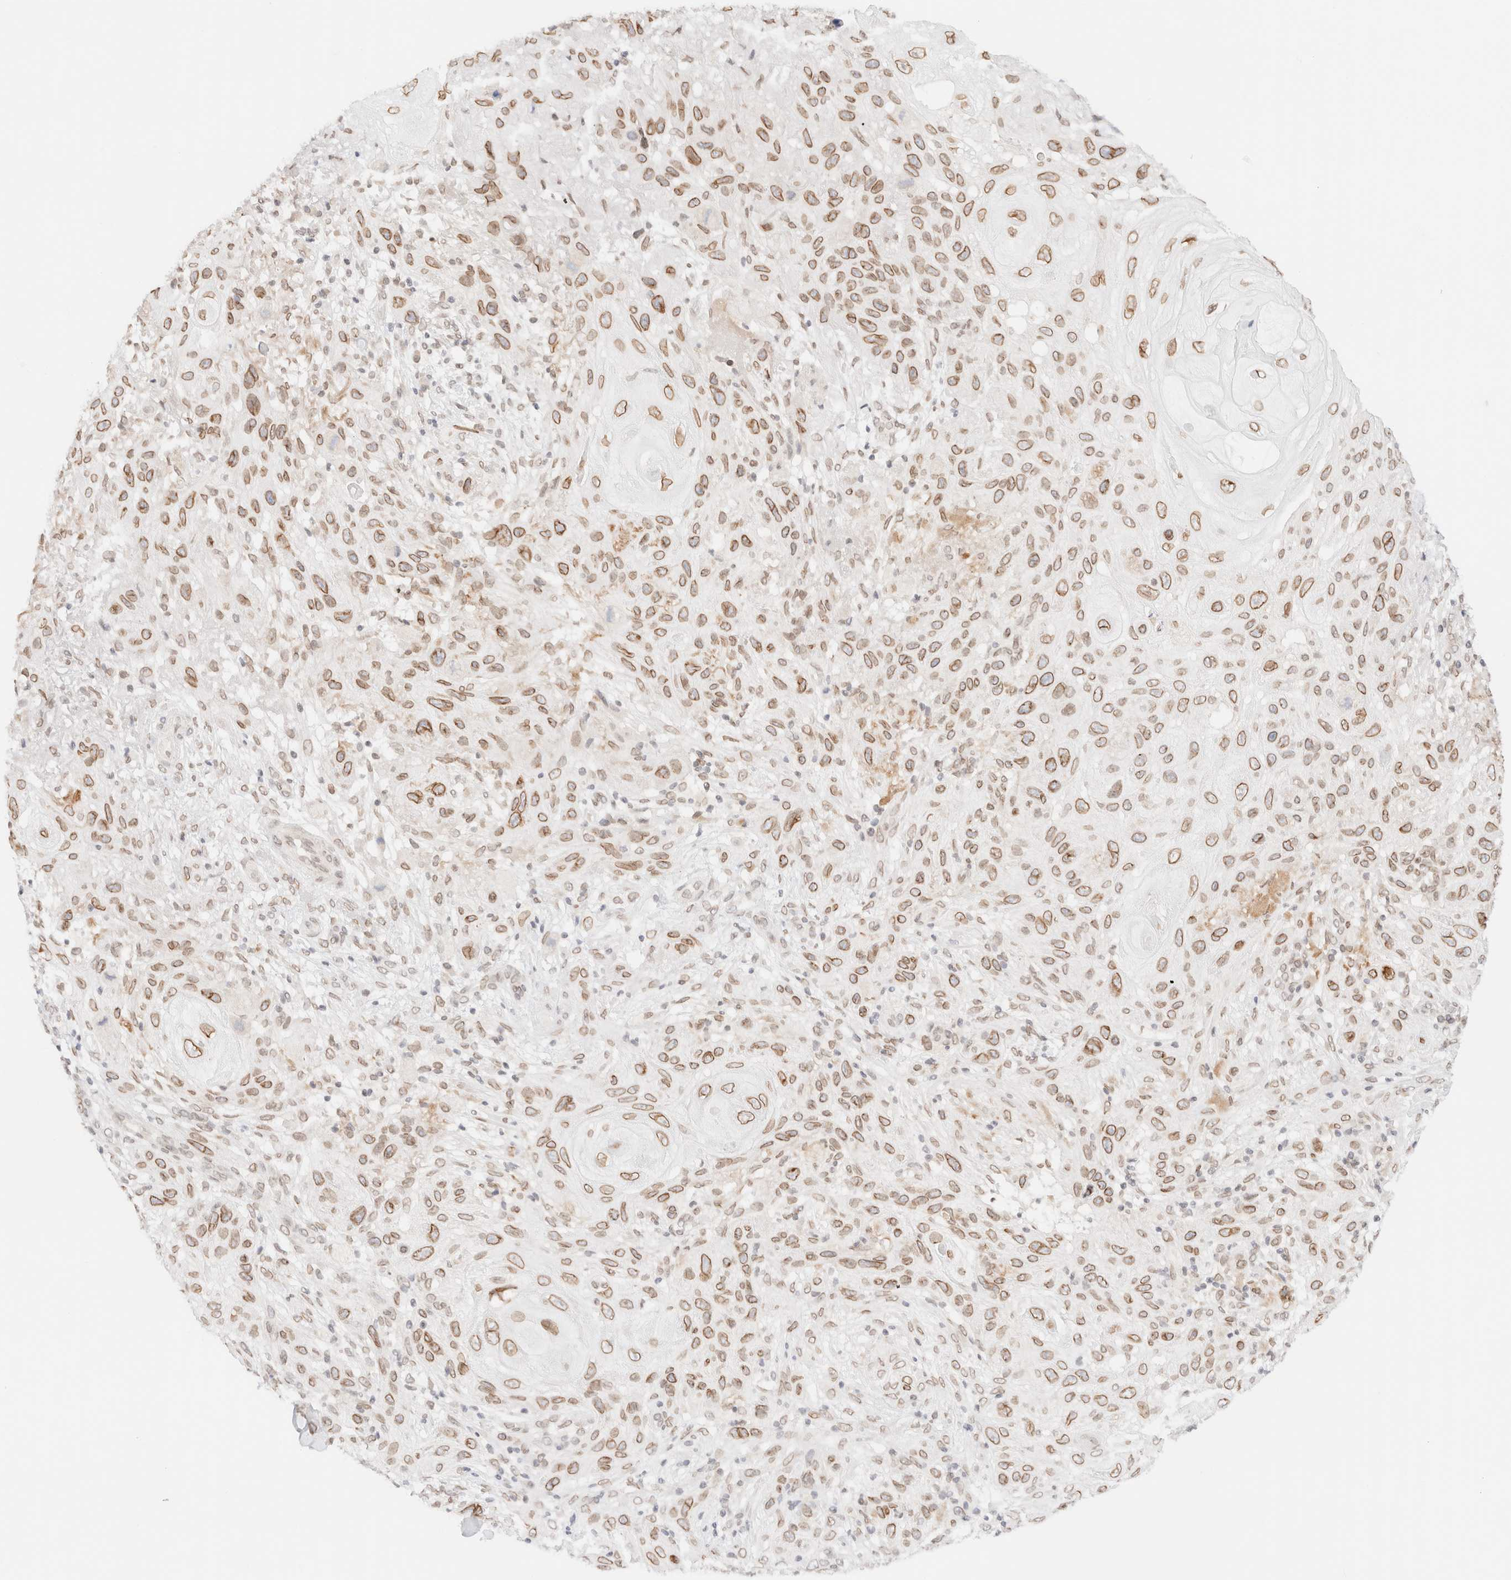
{"staining": {"intensity": "moderate", "quantity": ">75%", "location": "cytoplasmic/membranous,nuclear"}, "tissue": "skin cancer", "cell_type": "Tumor cells", "image_type": "cancer", "snomed": [{"axis": "morphology", "description": "Normal tissue, NOS"}, {"axis": "morphology", "description": "Squamous cell carcinoma, NOS"}, {"axis": "topography", "description": "Skin"}], "caption": "Squamous cell carcinoma (skin) stained for a protein (brown) exhibits moderate cytoplasmic/membranous and nuclear positive staining in about >75% of tumor cells.", "gene": "ZNF770", "patient": {"sex": "female", "age": 96}}